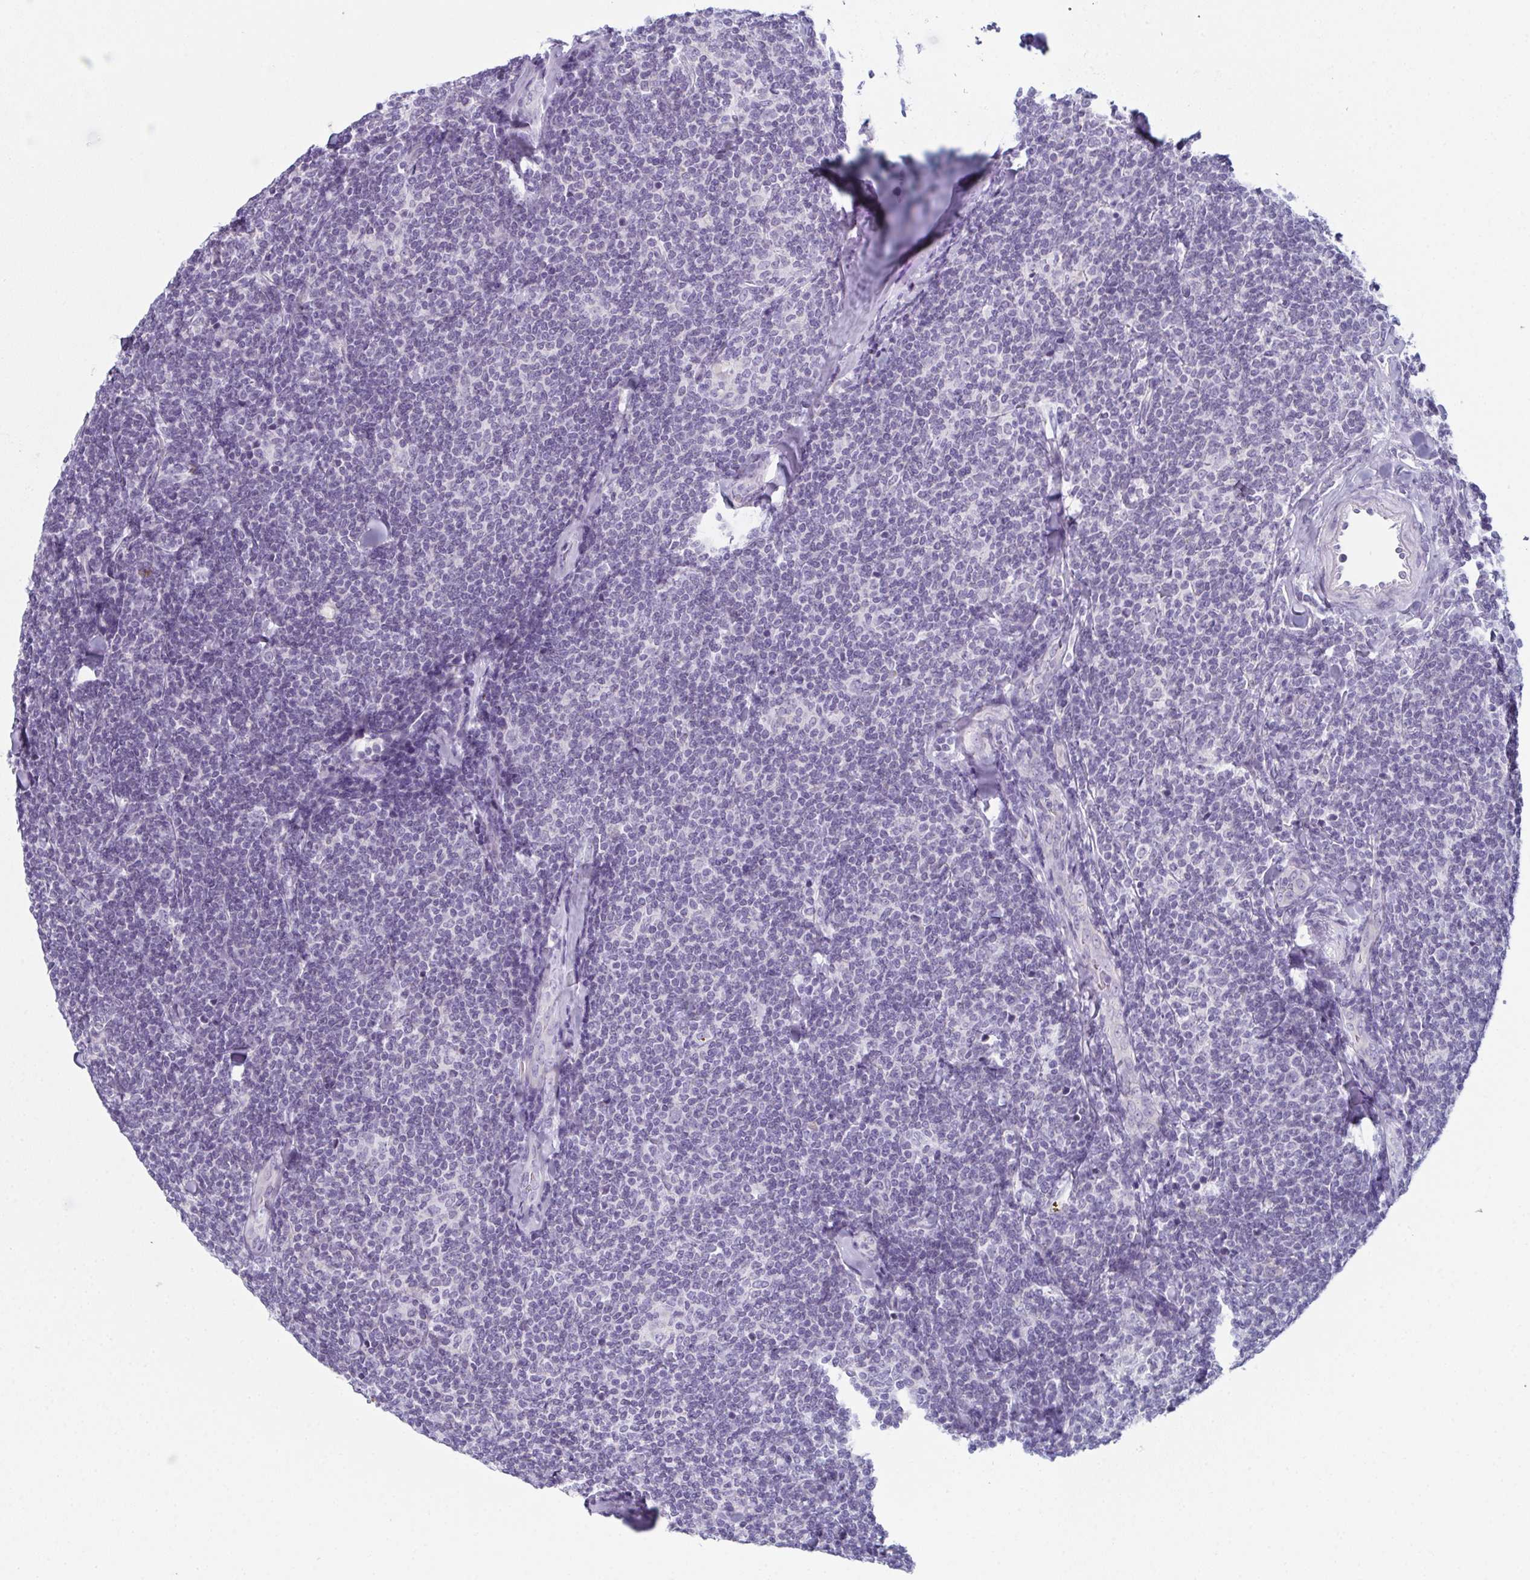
{"staining": {"intensity": "negative", "quantity": "none", "location": "none"}, "tissue": "lymphoma", "cell_type": "Tumor cells", "image_type": "cancer", "snomed": [{"axis": "morphology", "description": "Malignant lymphoma, non-Hodgkin's type, Low grade"}, {"axis": "topography", "description": "Lymph node"}], "caption": "A histopathology image of low-grade malignant lymphoma, non-Hodgkin's type stained for a protein shows no brown staining in tumor cells.", "gene": "ENKUR", "patient": {"sex": "female", "age": 56}}